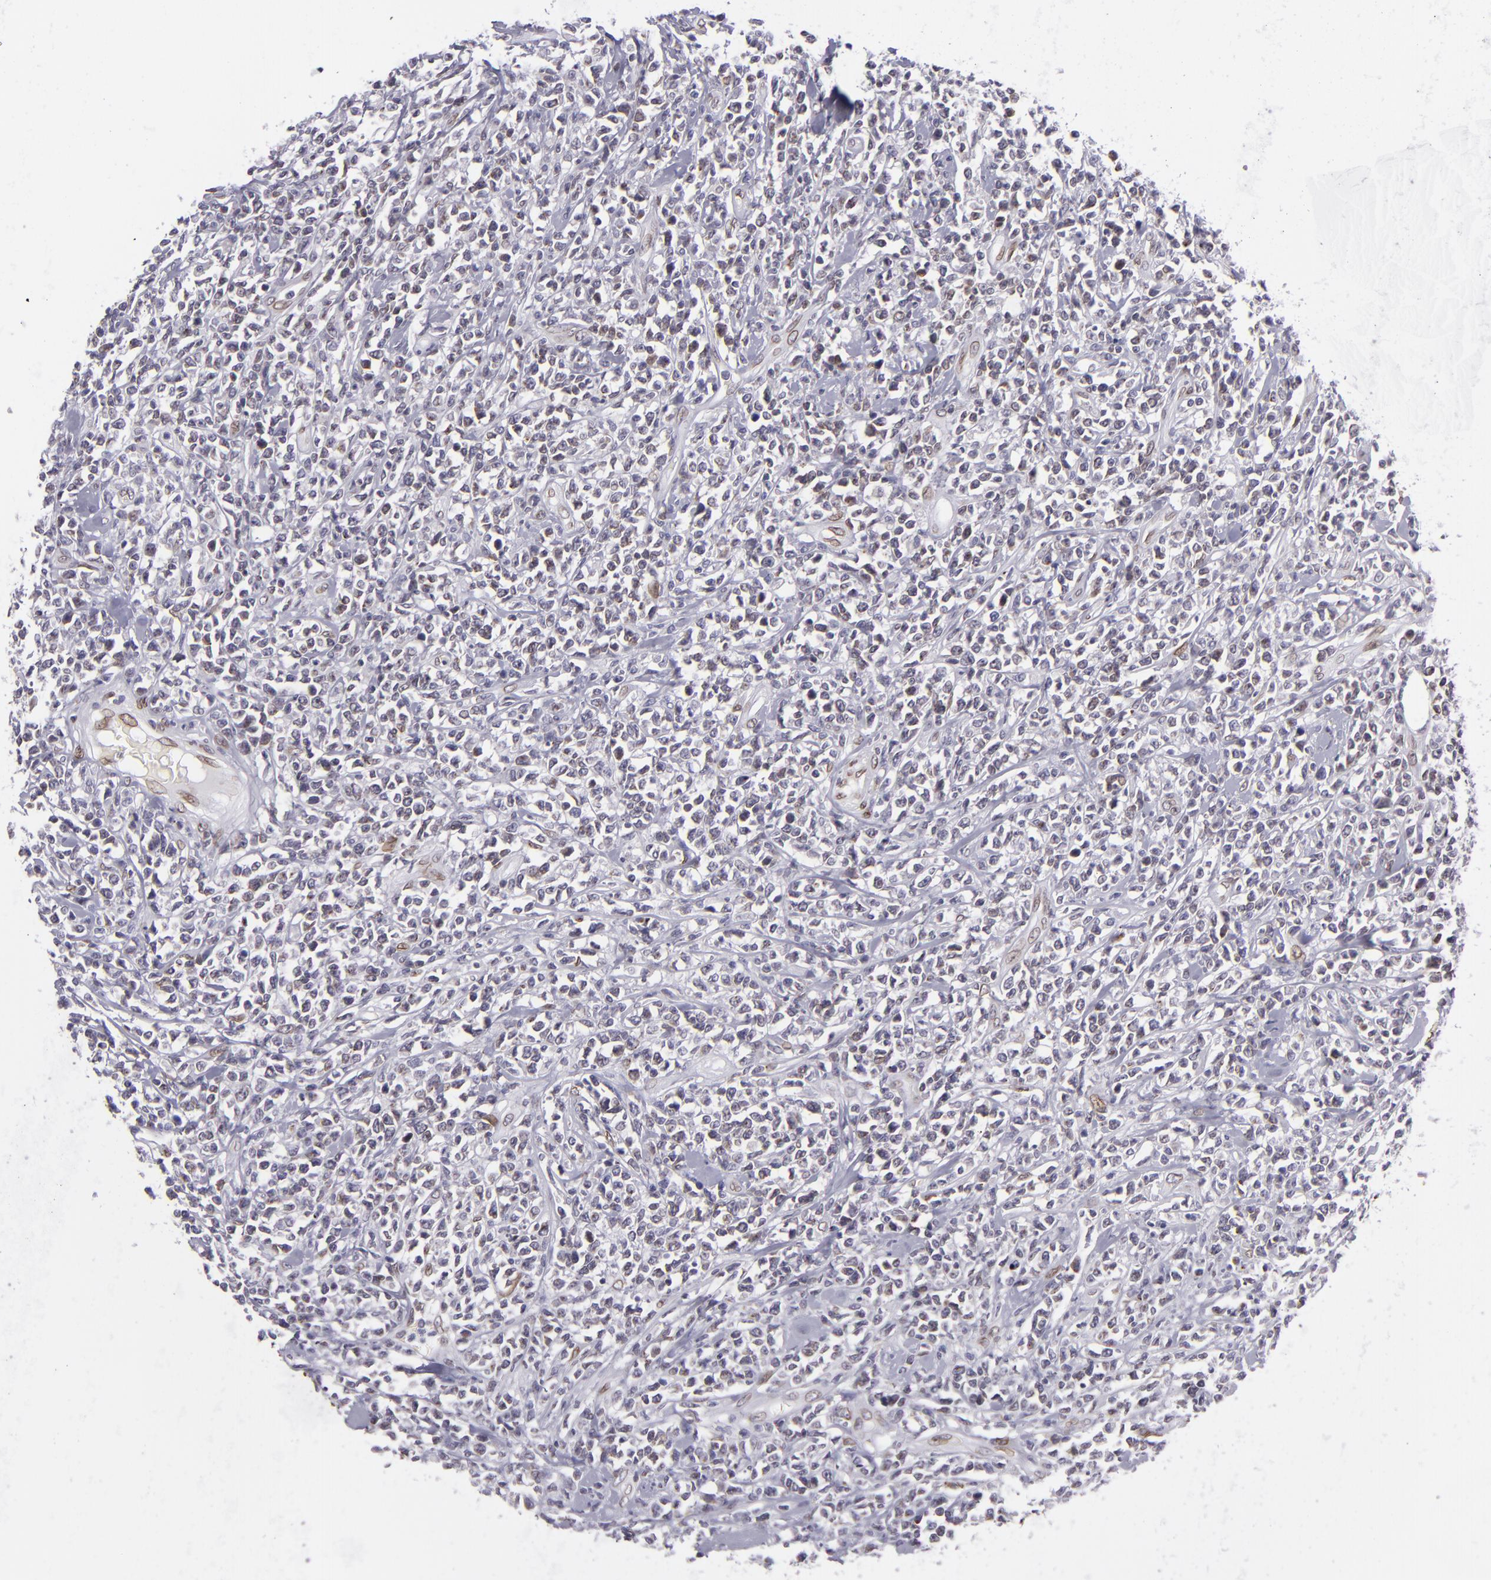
{"staining": {"intensity": "weak", "quantity": "<25%", "location": "nuclear"}, "tissue": "lymphoma", "cell_type": "Tumor cells", "image_type": "cancer", "snomed": [{"axis": "morphology", "description": "Malignant lymphoma, non-Hodgkin's type, High grade"}, {"axis": "topography", "description": "Colon"}], "caption": "This is a photomicrograph of IHC staining of lymphoma, which shows no expression in tumor cells.", "gene": "EMD", "patient": {"sex": "male", "age": 82}}